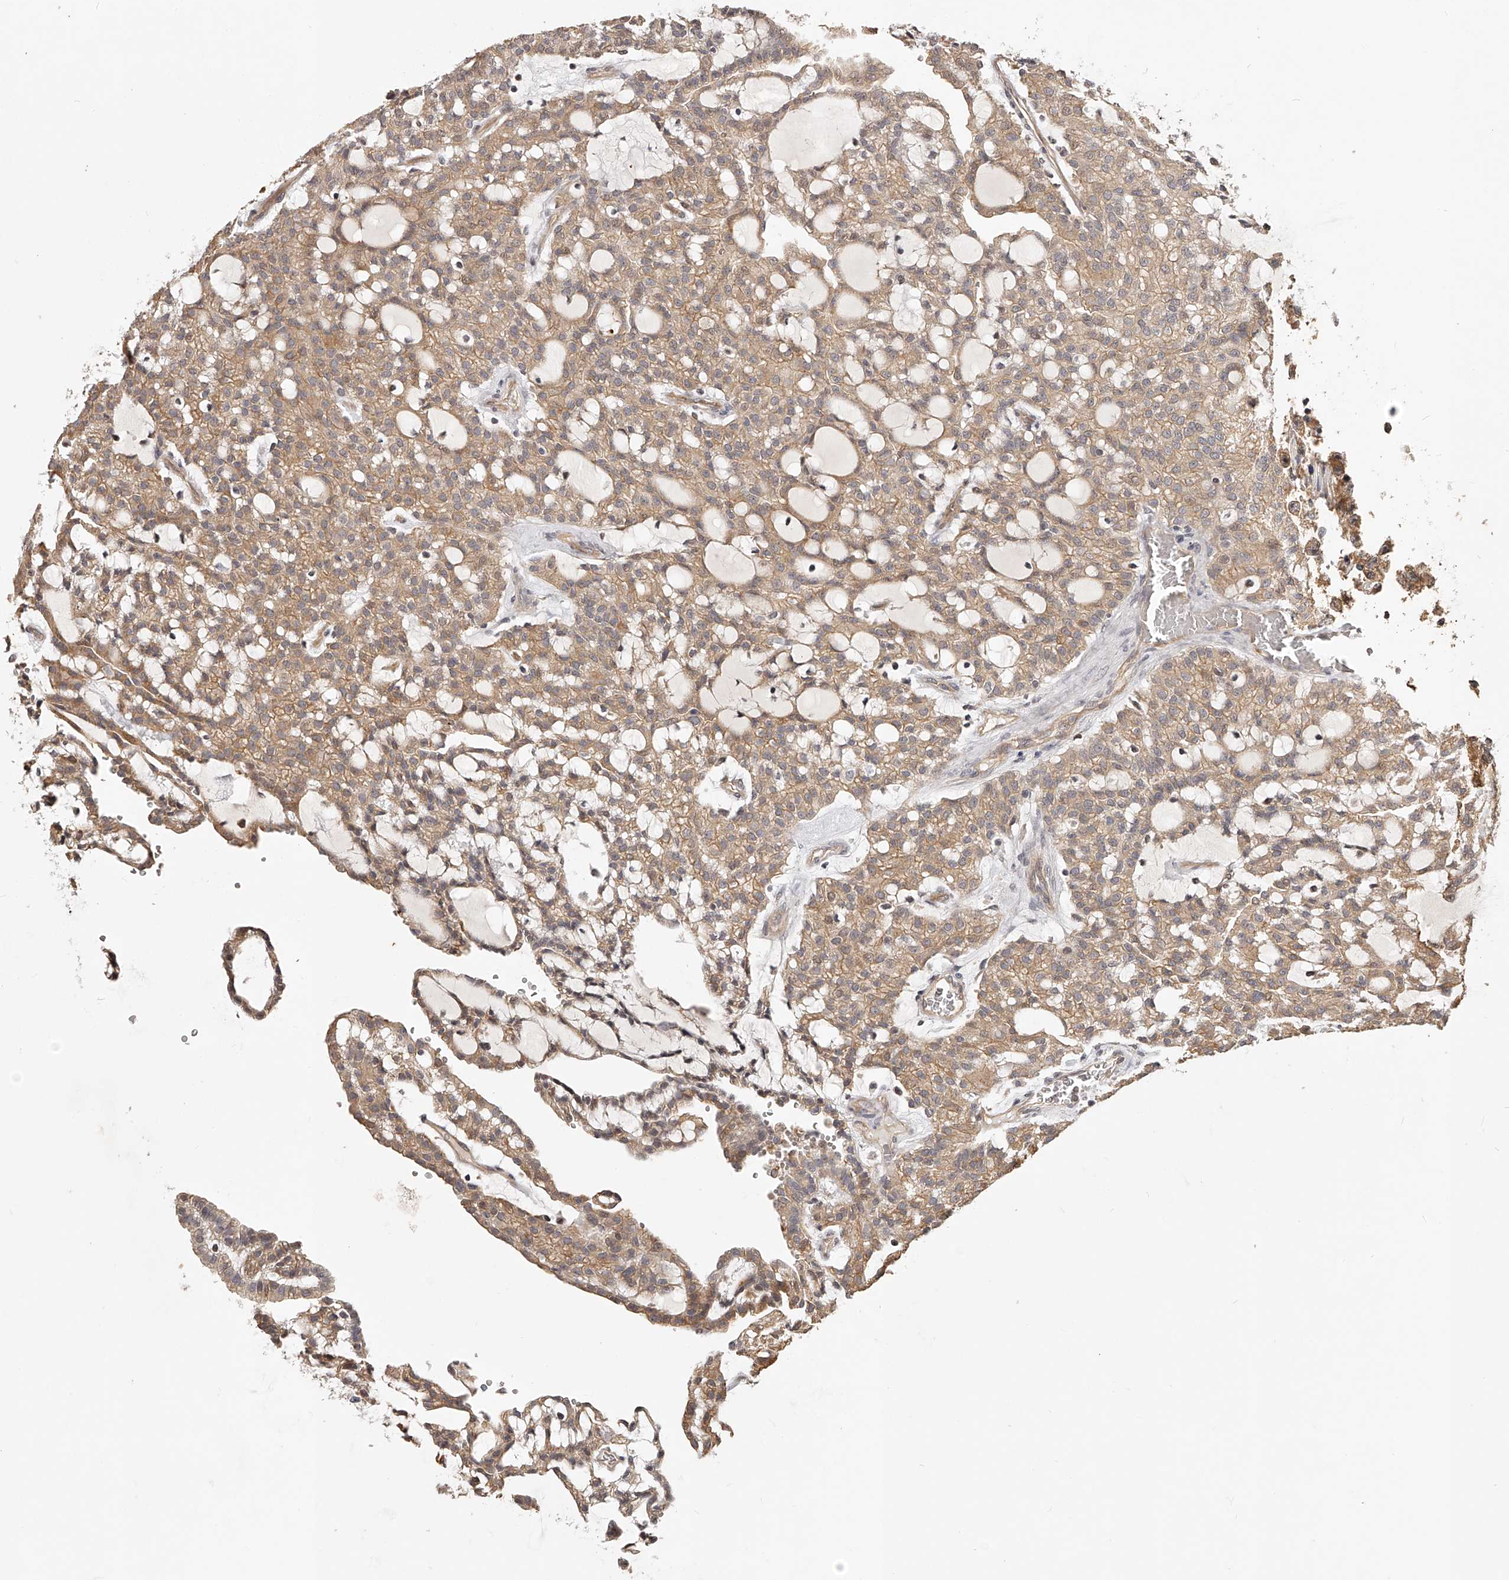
{"staining": {"intensity": "moderate", "quantity": ">75%", "location": "cytoplasmic/membranous"}, "tissue": "renal cancer", "cell_type": "Tumor cells", "image_type": "cancer", "snomed": [{"axis": "morphology", "description": "Adenocarcinoma, NOS"}, {"axis": "topography", "description": "Kidney"}], "caption": "Moderate cytoplasmic/membranous protein expression is present in approximately >75% of tumor cells in adenocarcinoma (renal).", "gene": "ZNF582", "patient": {"sex": "male", "age": 63}}